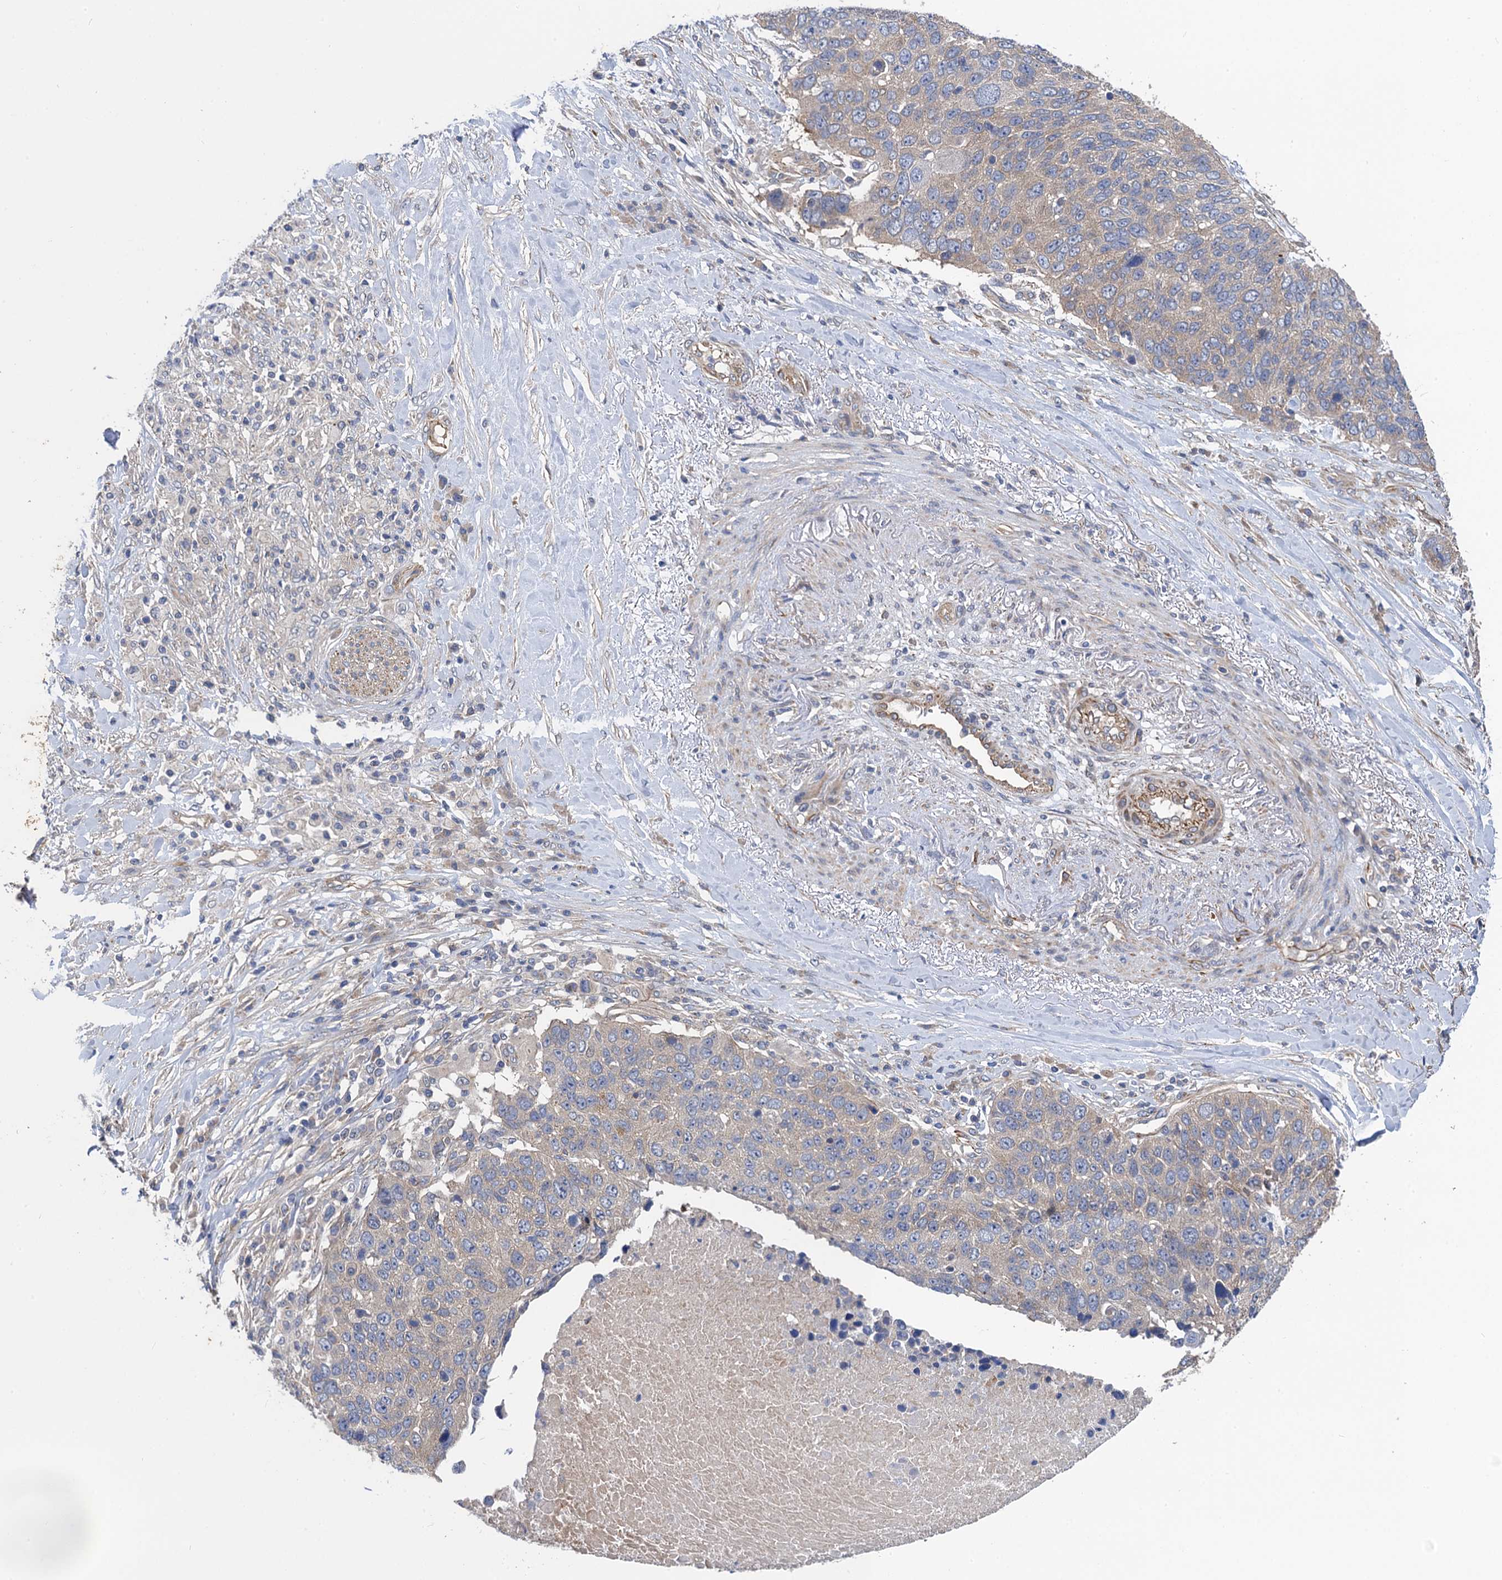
{"staining": {"intensity": "weak", "quantity": "<25%", "location": "cytoplasmic/membranous"}, "tissue": "lung cancer", "cell_type": "Tumor cells", "image_type": "cancer", "snomed": [{"axis": "morphology", "description": "Normal tissue, NOS"}, {"axis": "morphology", "description": "Squamous cell carcinoma, NOS"}, {"axis": "topography", "description": "Lymph node"}, {"axis": "topography", "description": "Lung"}], "caption": "Immunohistochemistry micrograph of human lung squamous cell carcinoma stained for a protein (brown), which reveals no staining in tumor cells. Brightfield microscopy of immunohistochemistry (IHC) stained with DAB (brown) and hematoxylin (blue), captured at high magnification.", "gene": "PJA2", "patient": {"sex": "male", "age": 66}}